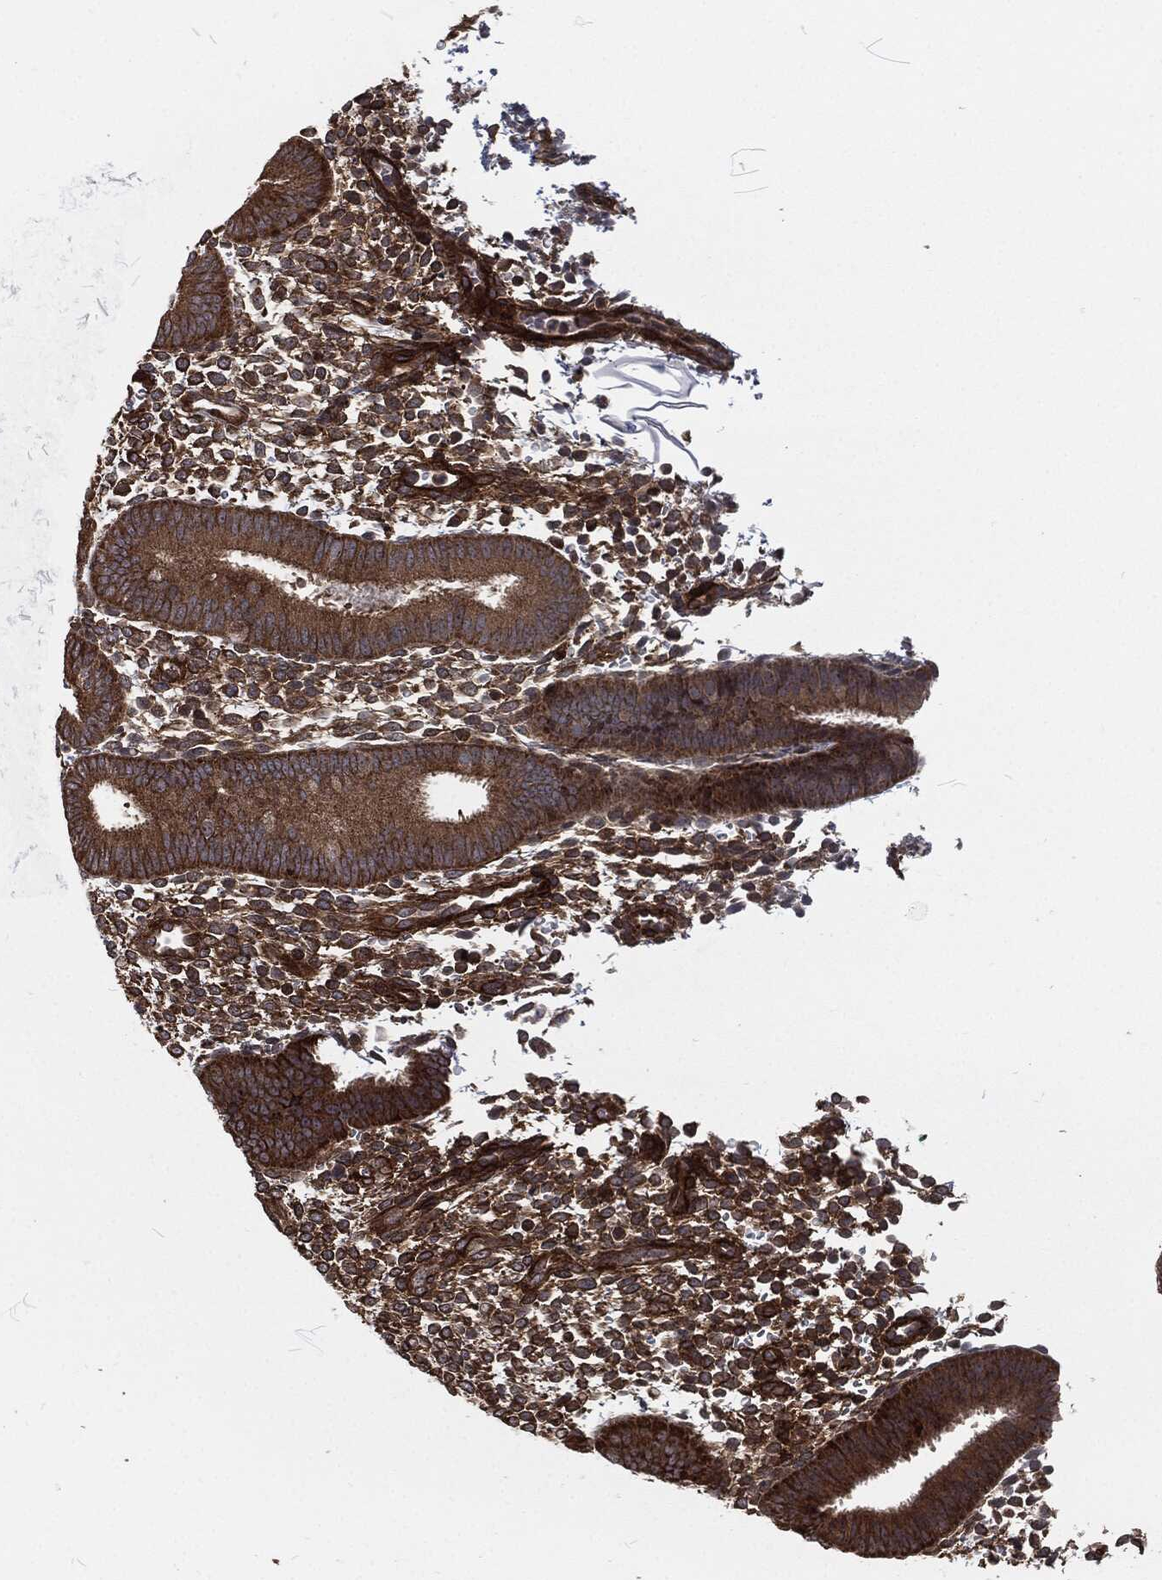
{"staining": {"intensity": "strong", "quantity": "25%-75%", "location": "cytoplasmic/membranous"}, "tissue": "endometrium", "cell_type": "Cells in endometrial stroma", "image_type": "normal", "snomed": [{"axis": "morphology", "description": "Normal tissue, NOS"}, {"axis": "topography", "description": "Endometrium"}], "caption": "An IHC histopathology image of unremarkable tissue is shown. Protein staining in brown labels strong cytoplasmic/membranous positivity in endometrium within cells in endometrial stroma.", "gene": "RFTN1", "patient": {"sex": "female", "age": 39}}